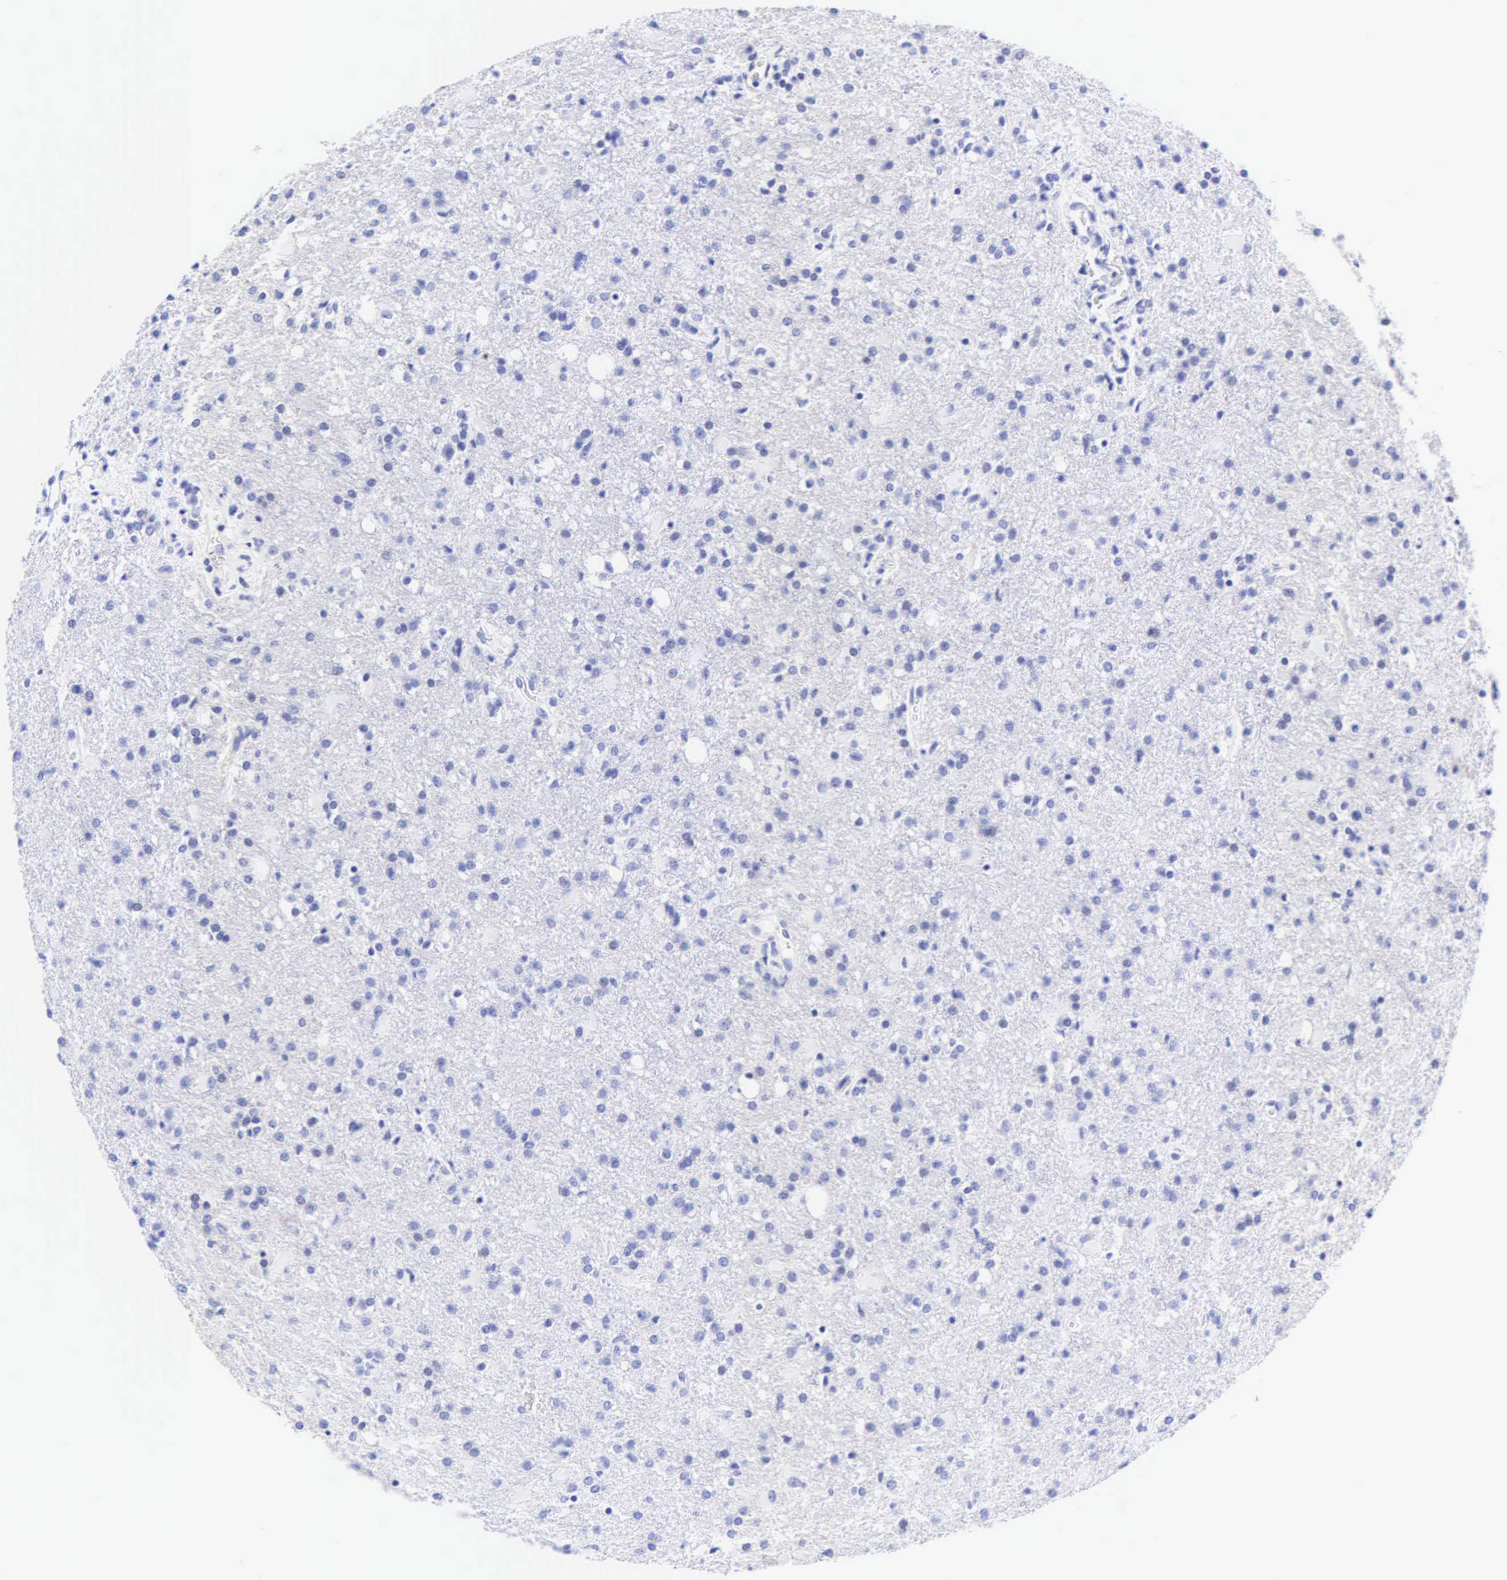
{"staining": {"intensity": "negative", "quantity": "none", "location": "none"}, "tissue": "glioma", "cell_type": "Tumor cells", "image_type": "cancer", "snomed": [{"axis": "morphology", "description": "Glioma, malignant, High grade"}, {"axis": "topography", "description": "Brain"}], "caption": "Protein analysis of high-grade glioma (malignant) displays no significant expression in tumor cells.", "gene": "KRT20", "patient": {"sex": "male", "age": 68}}